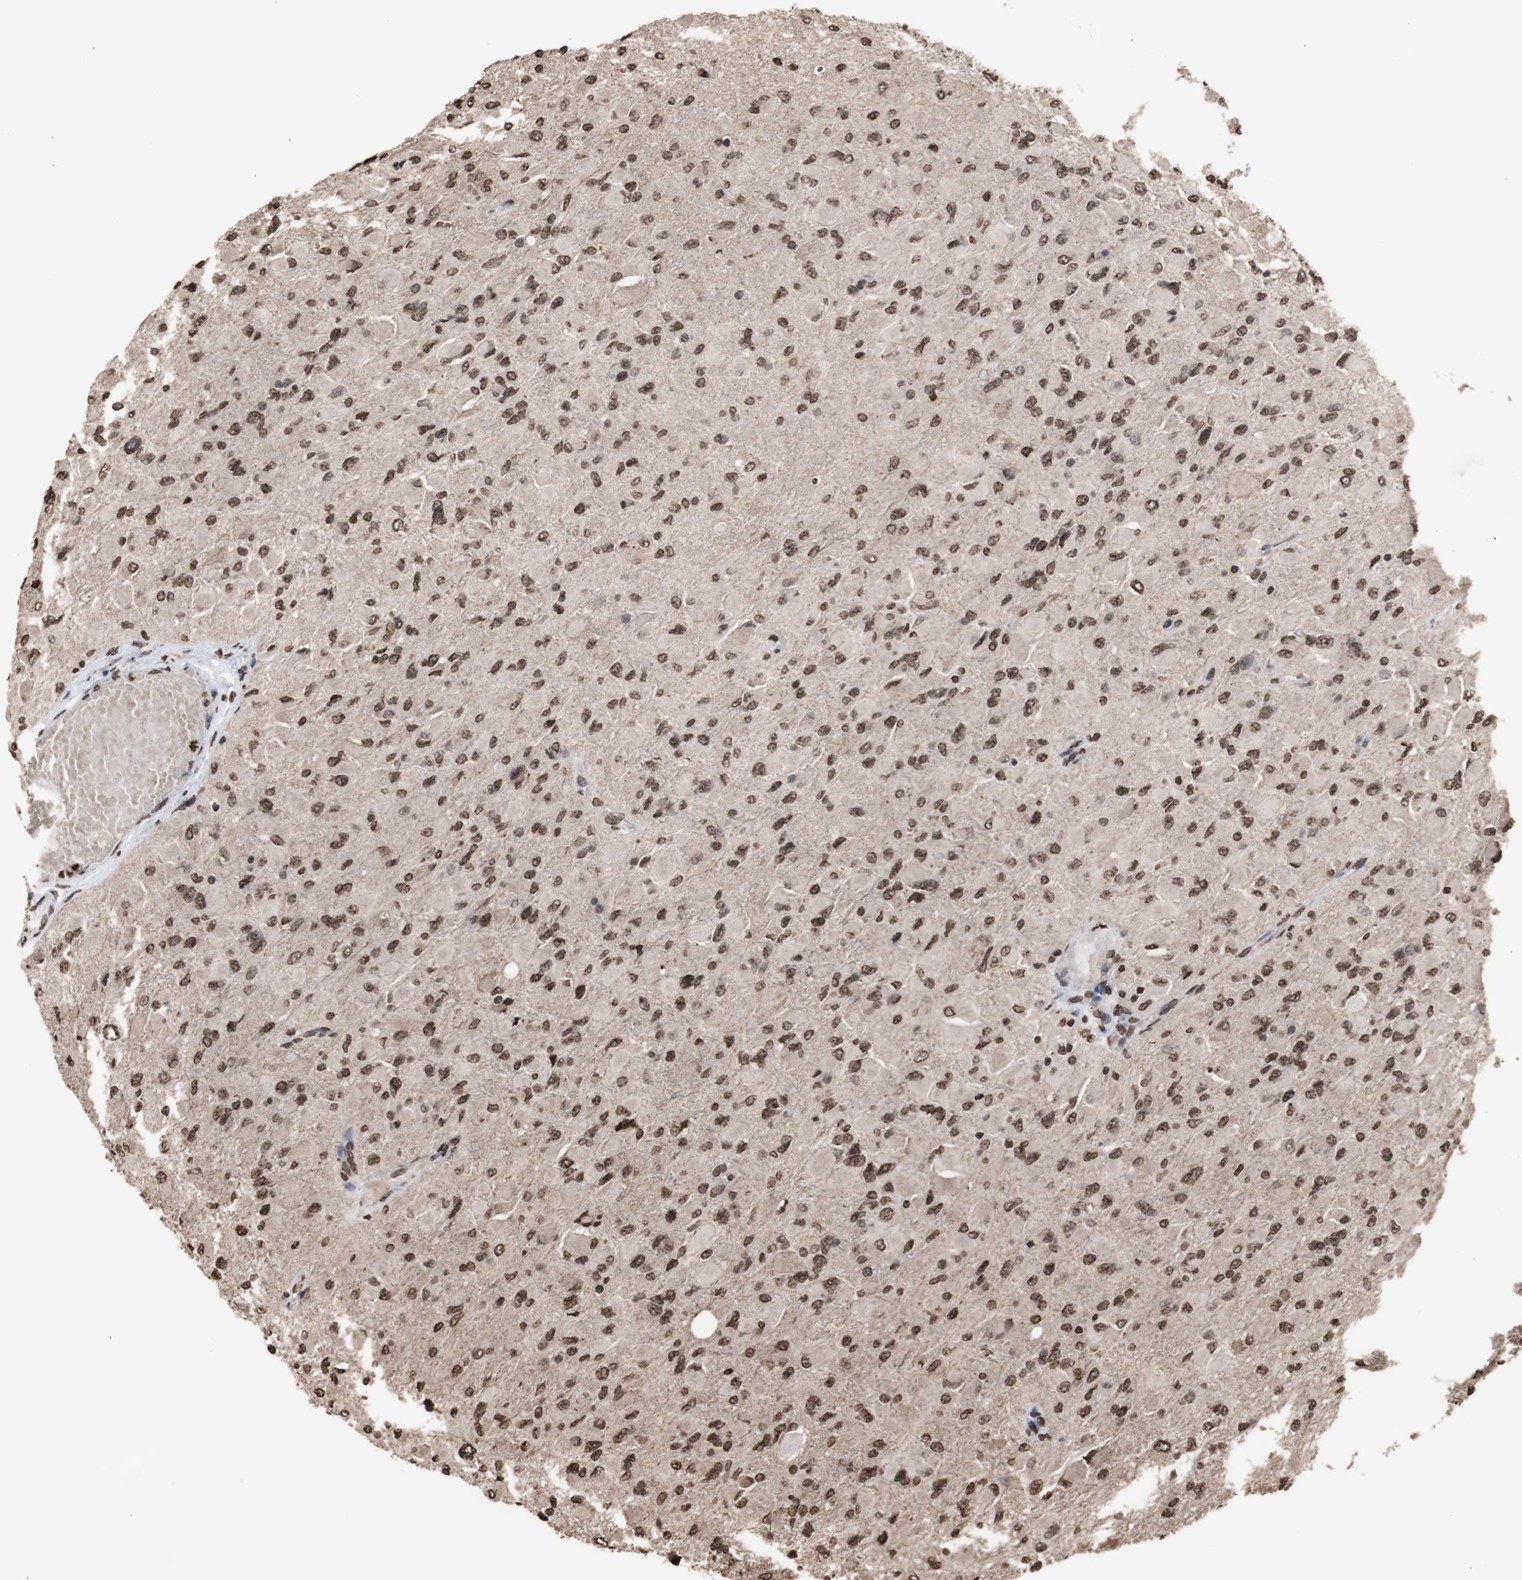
{"staining": {"intensity": "moderate", "quantity": ">75%", "location": "nuclear"}, "tissue": "glioma", "cell_type": "Tumor cells", "image_type": "cancer", "snomed": [{"axis": "morphology", "description": "Glioma, malignant, High grade"}, {"axis": "topography", "description": "Cerebral cortex"}], "caption": "Immunohistochemistry (IHC) photomicrograph of neoplastic tissue: glioma stained using IHC displays medium levels of moderate protein expression localized specifically in the nuclear of tumor cells, appearing as a nuclear brown color.", "gene": "SNAI2", "patient": {"sex": "female", "age": 36}}